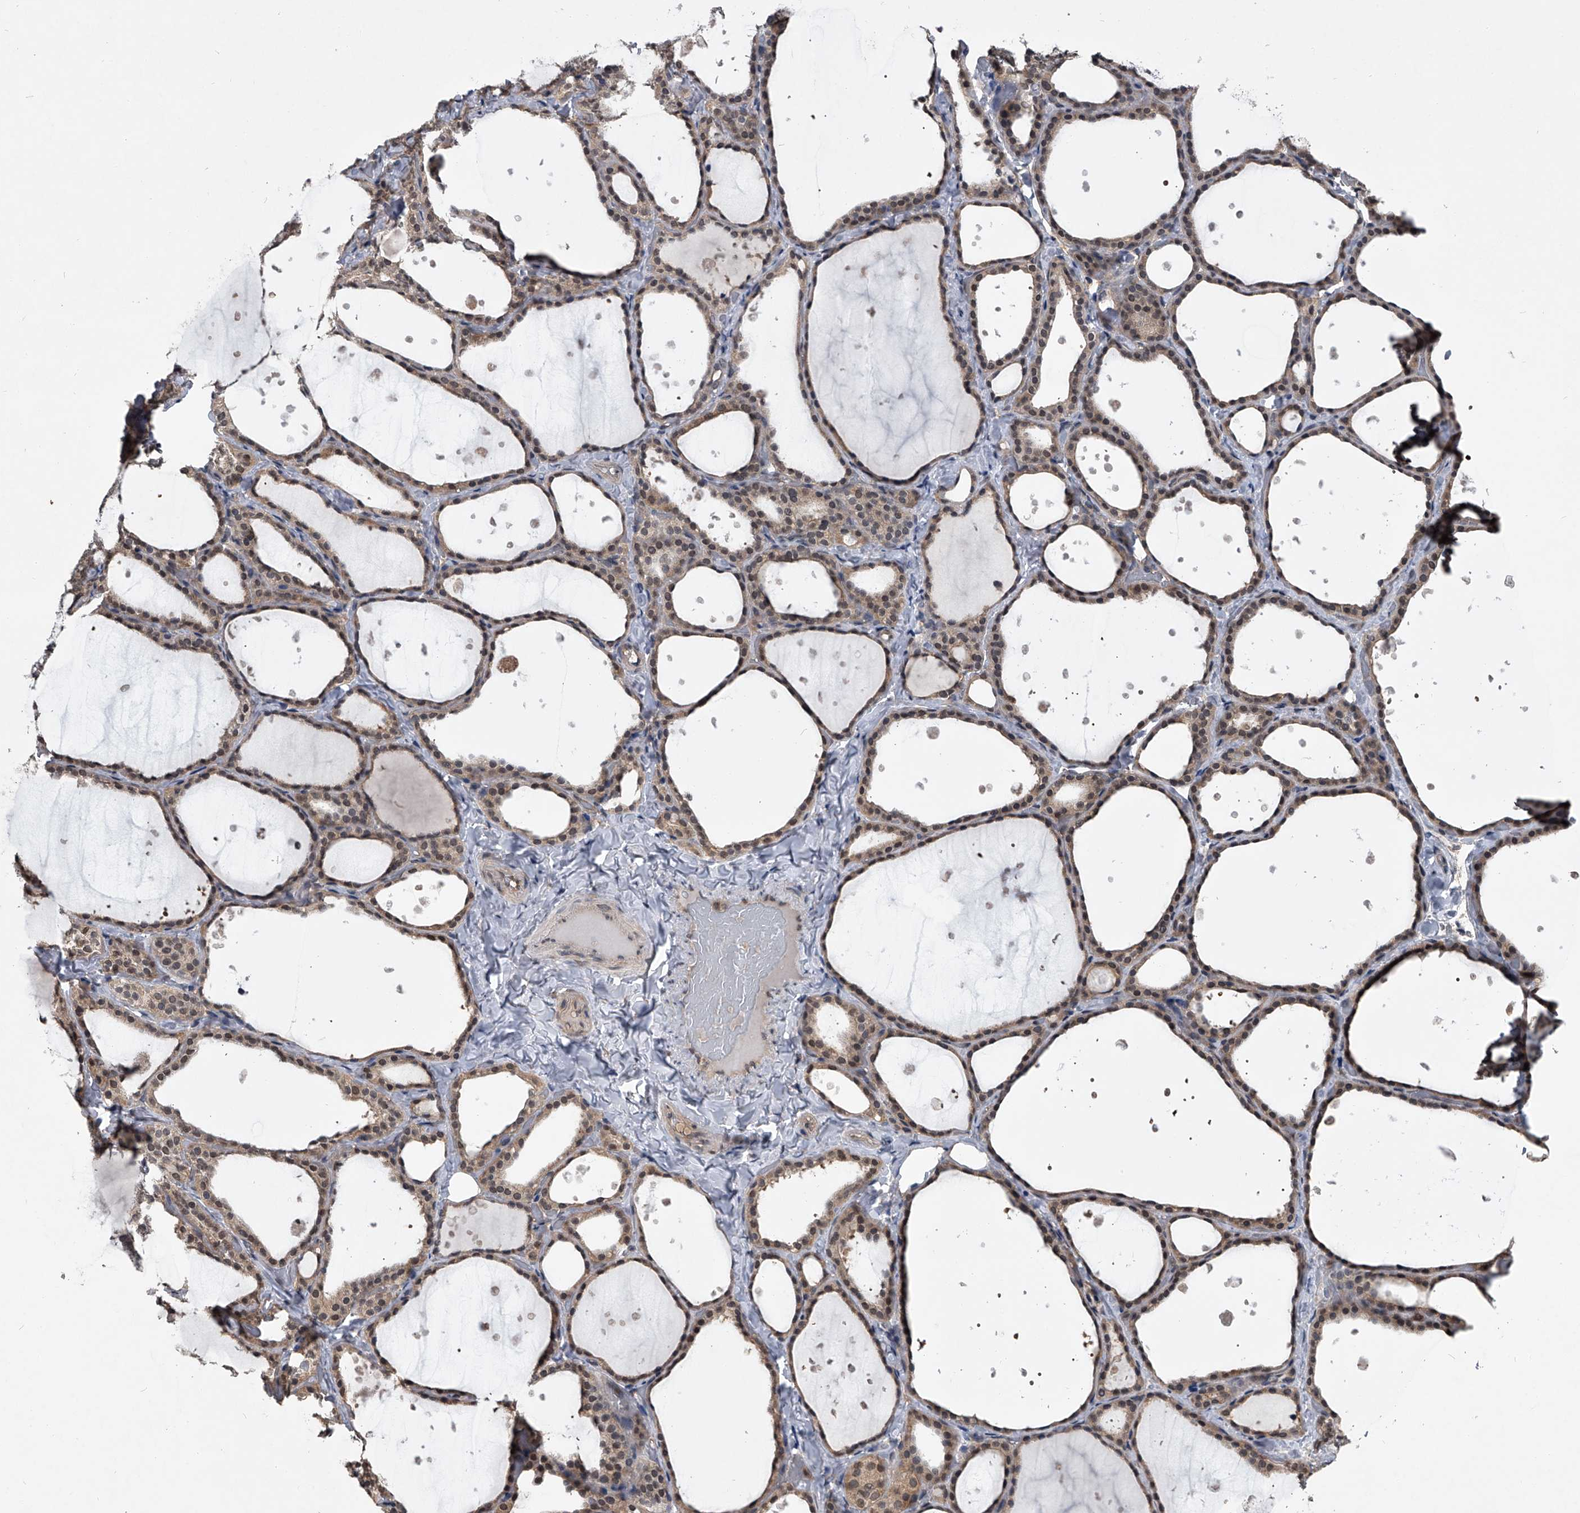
{"staining": {"intensity": "moderate", "quantity": ">75%", "location": "cytoplasmic/membranous,nuclear"}, "tissue": "thyroid gland", "cell_type": "Glandular cells", "image_type": "normal", "snomed": [{"axis": "morphology", "description": "Normal tissue, NOS"}, {"axis": "topography", "description": "Thyroid gland"}], "caption": "Protein expression analysis of unremarkable human thyroid gland reveals moderate cytoplasmic/membranous,nuclear expression in about >75% of glandular cells.", "gene": "TSNAX", "patient": {"sex": "female", "age": 44}}